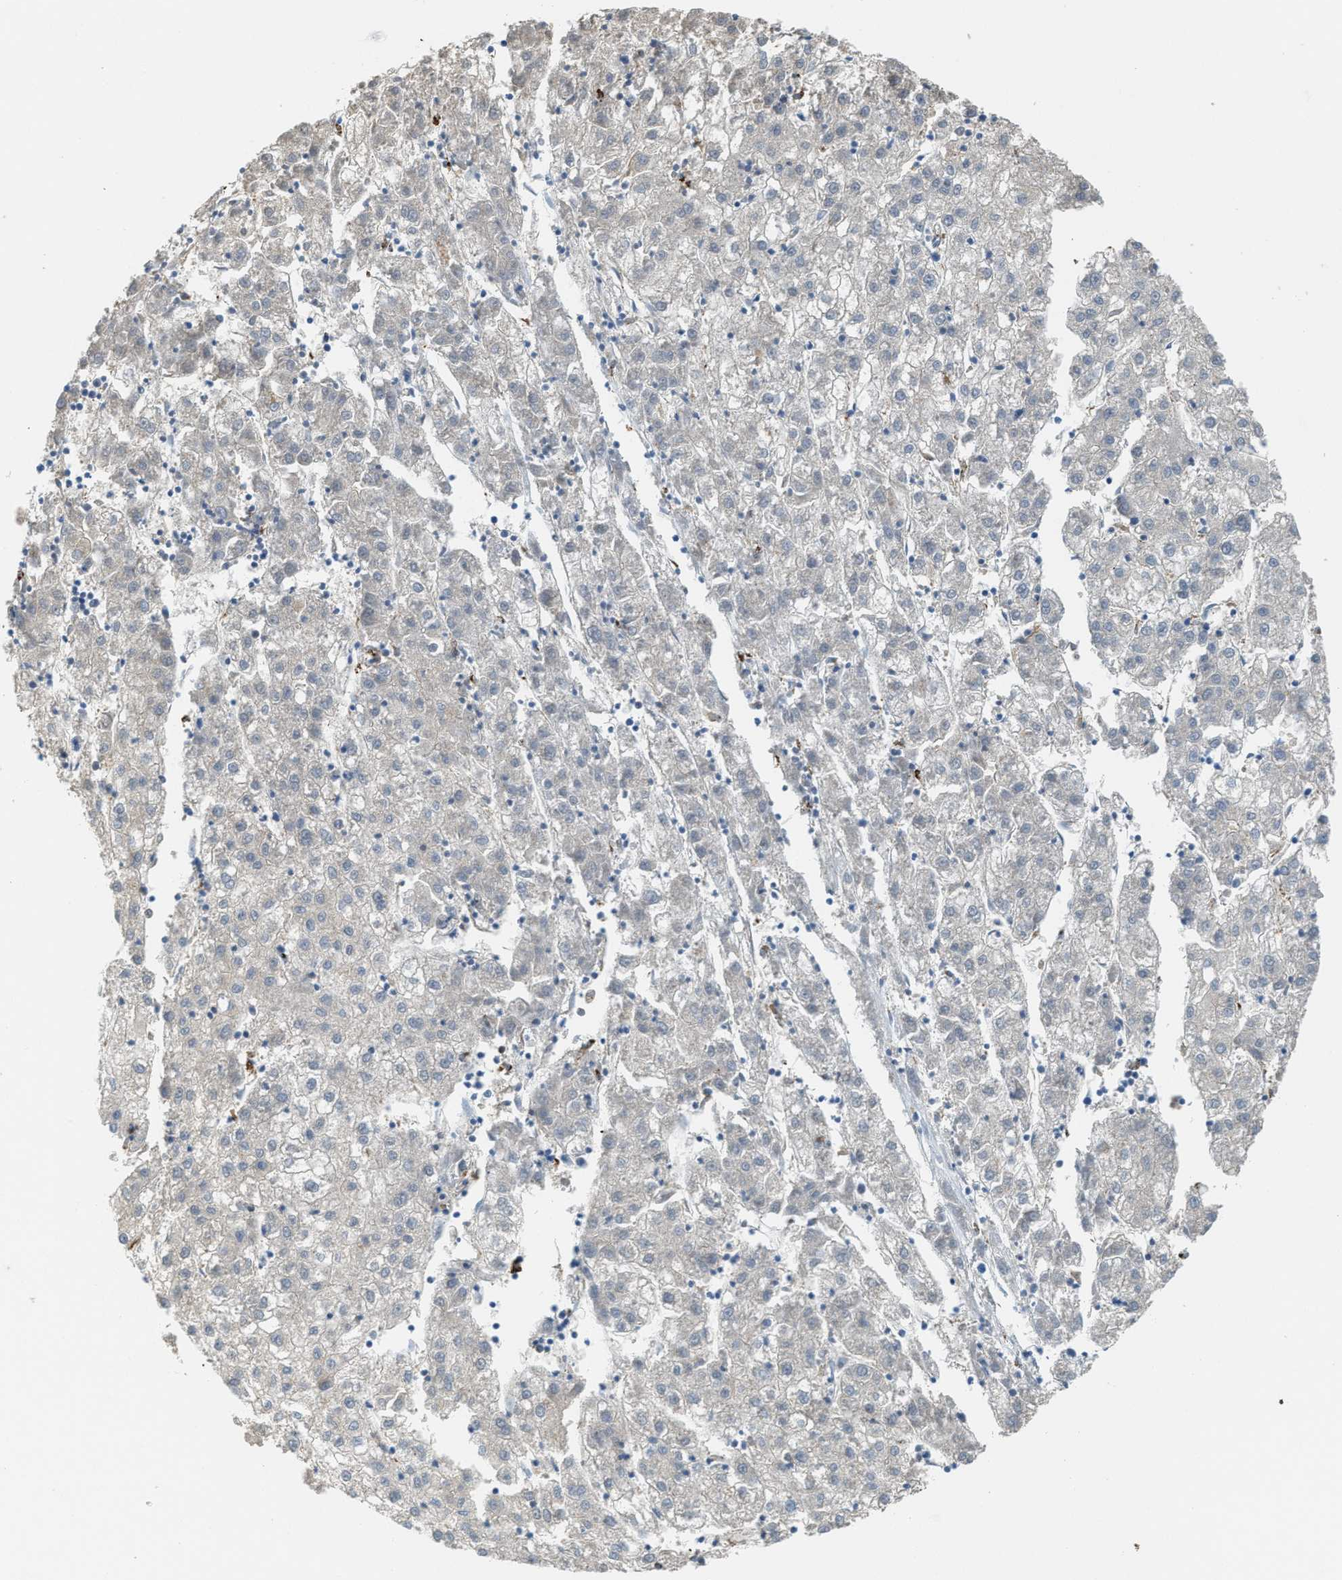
{"staining": {"intensity": "negative", "quantity": "none", "location": "none"}, "tissue": "liver cancer", "cell_type": "Tumor cells", "image_type": "cancer", "snomed": [{"axis": "morphology", "description": "Carcinoma, Hepatocellular, NOS"}, {"axis": "topography", "description": "Liver"}], "caption": "An immunohistochemistry photomicrograph of liver hepatocellular carcinoma is shown. There is no staining in tumor cells of liver hepatocellular carcinoma.", "gene": "KLHDC10", "patient": {"sex": "male", "age": 72}}